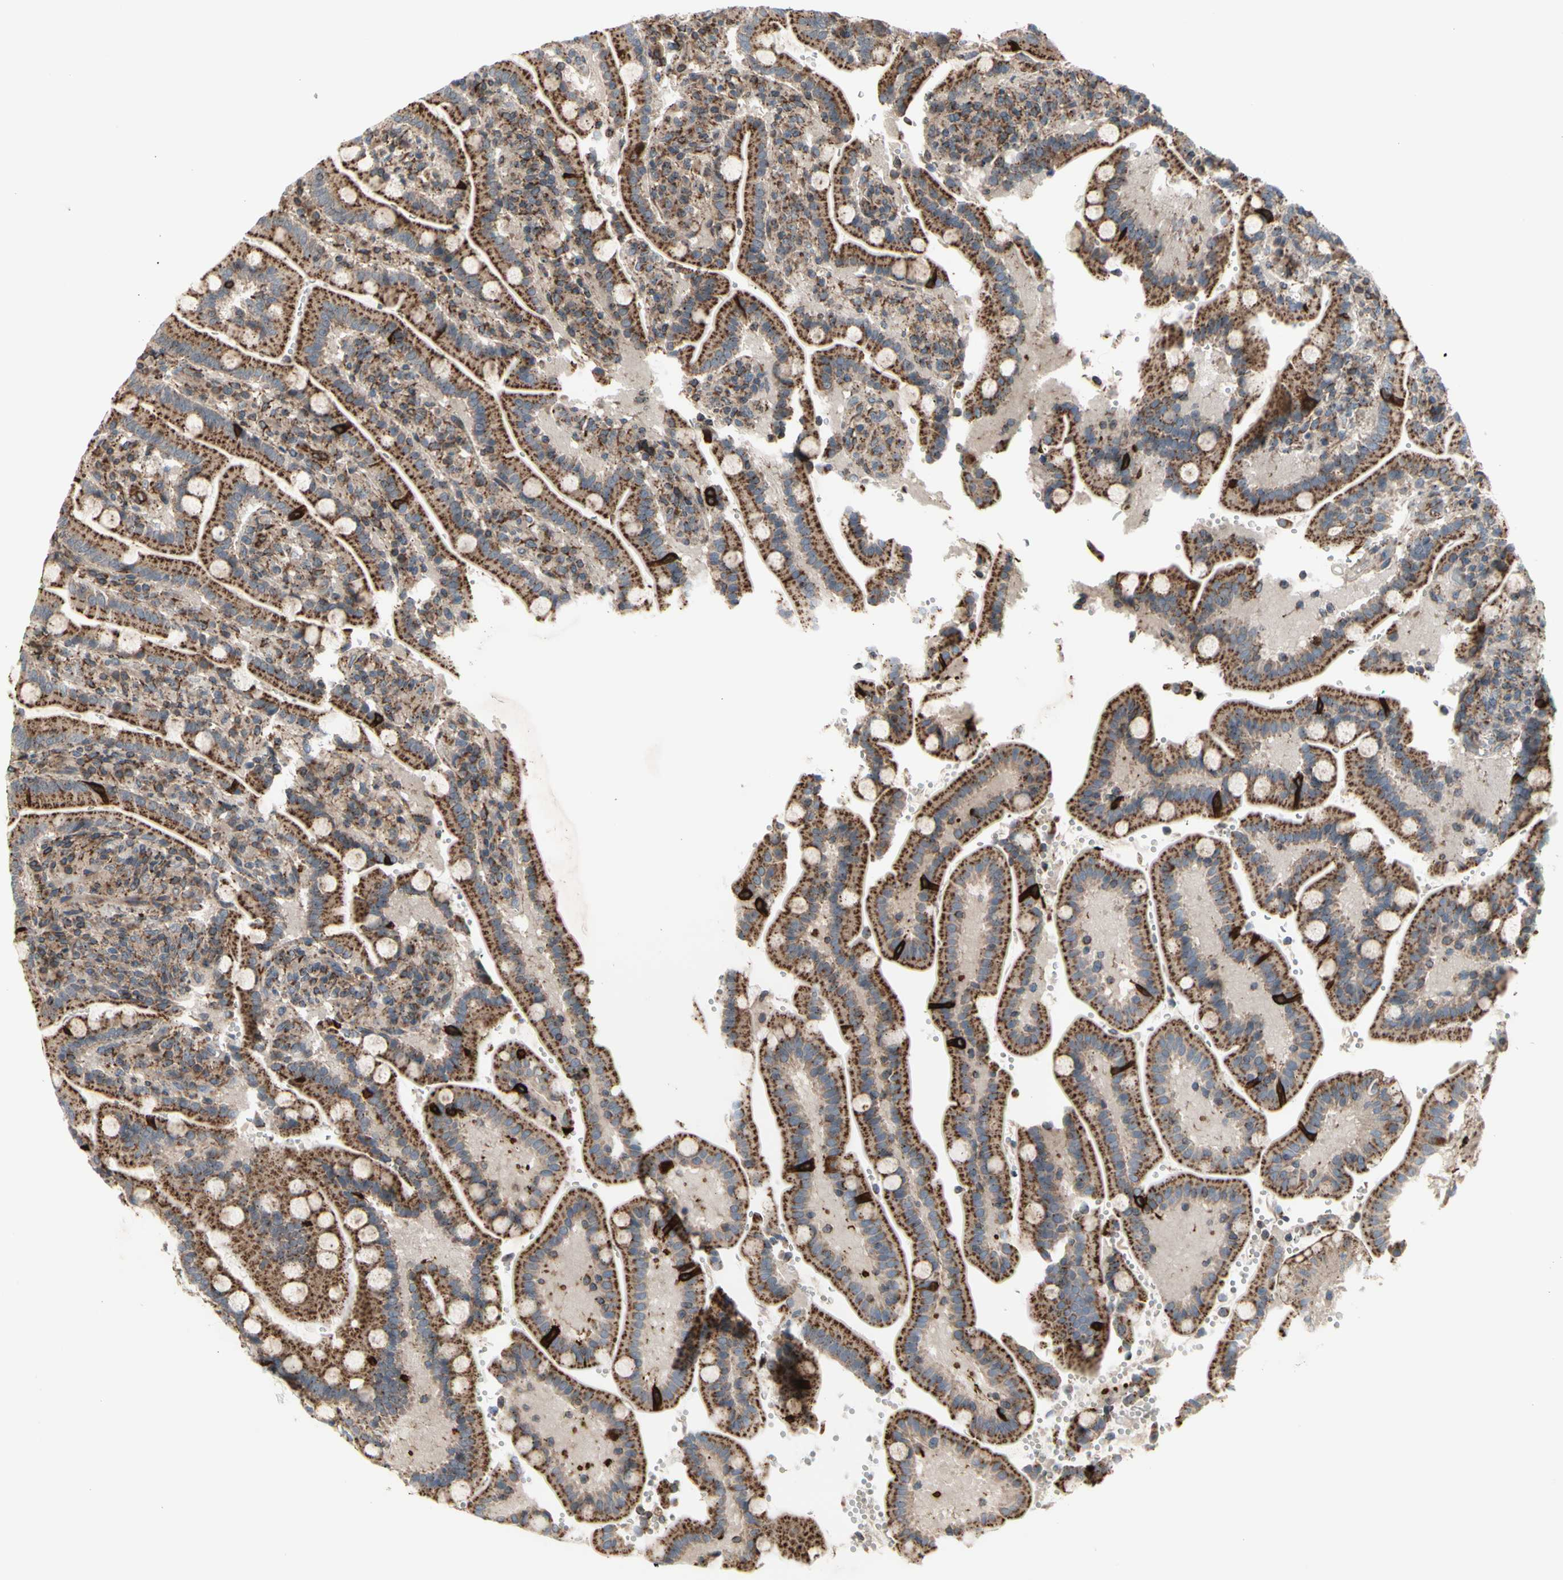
{"staining": {"intensity": "strong", "quantity": ">75%", "location": "cytoplasmic/membranous"}, "tissue": "duodenum", "cell_type": "Glandular cells", "image_type": "normal", "snomed": [{"axis": "morphology", "description": "Normal tissue, NOS"}, {"axis": "topography", "description": "Small intestine, NOS"}], "caption": "Duodenum stained with immunohistochemistry reveals strong cytoplasmic/membranous expression in about >75% of glandular cells. The staining was performed using DAB, with brown indicating positive protein expression. Nuclei are stained blue with hematoxylin.", "gene": "SLC39A9", "patient": {"sex": "female", "age": 71}}